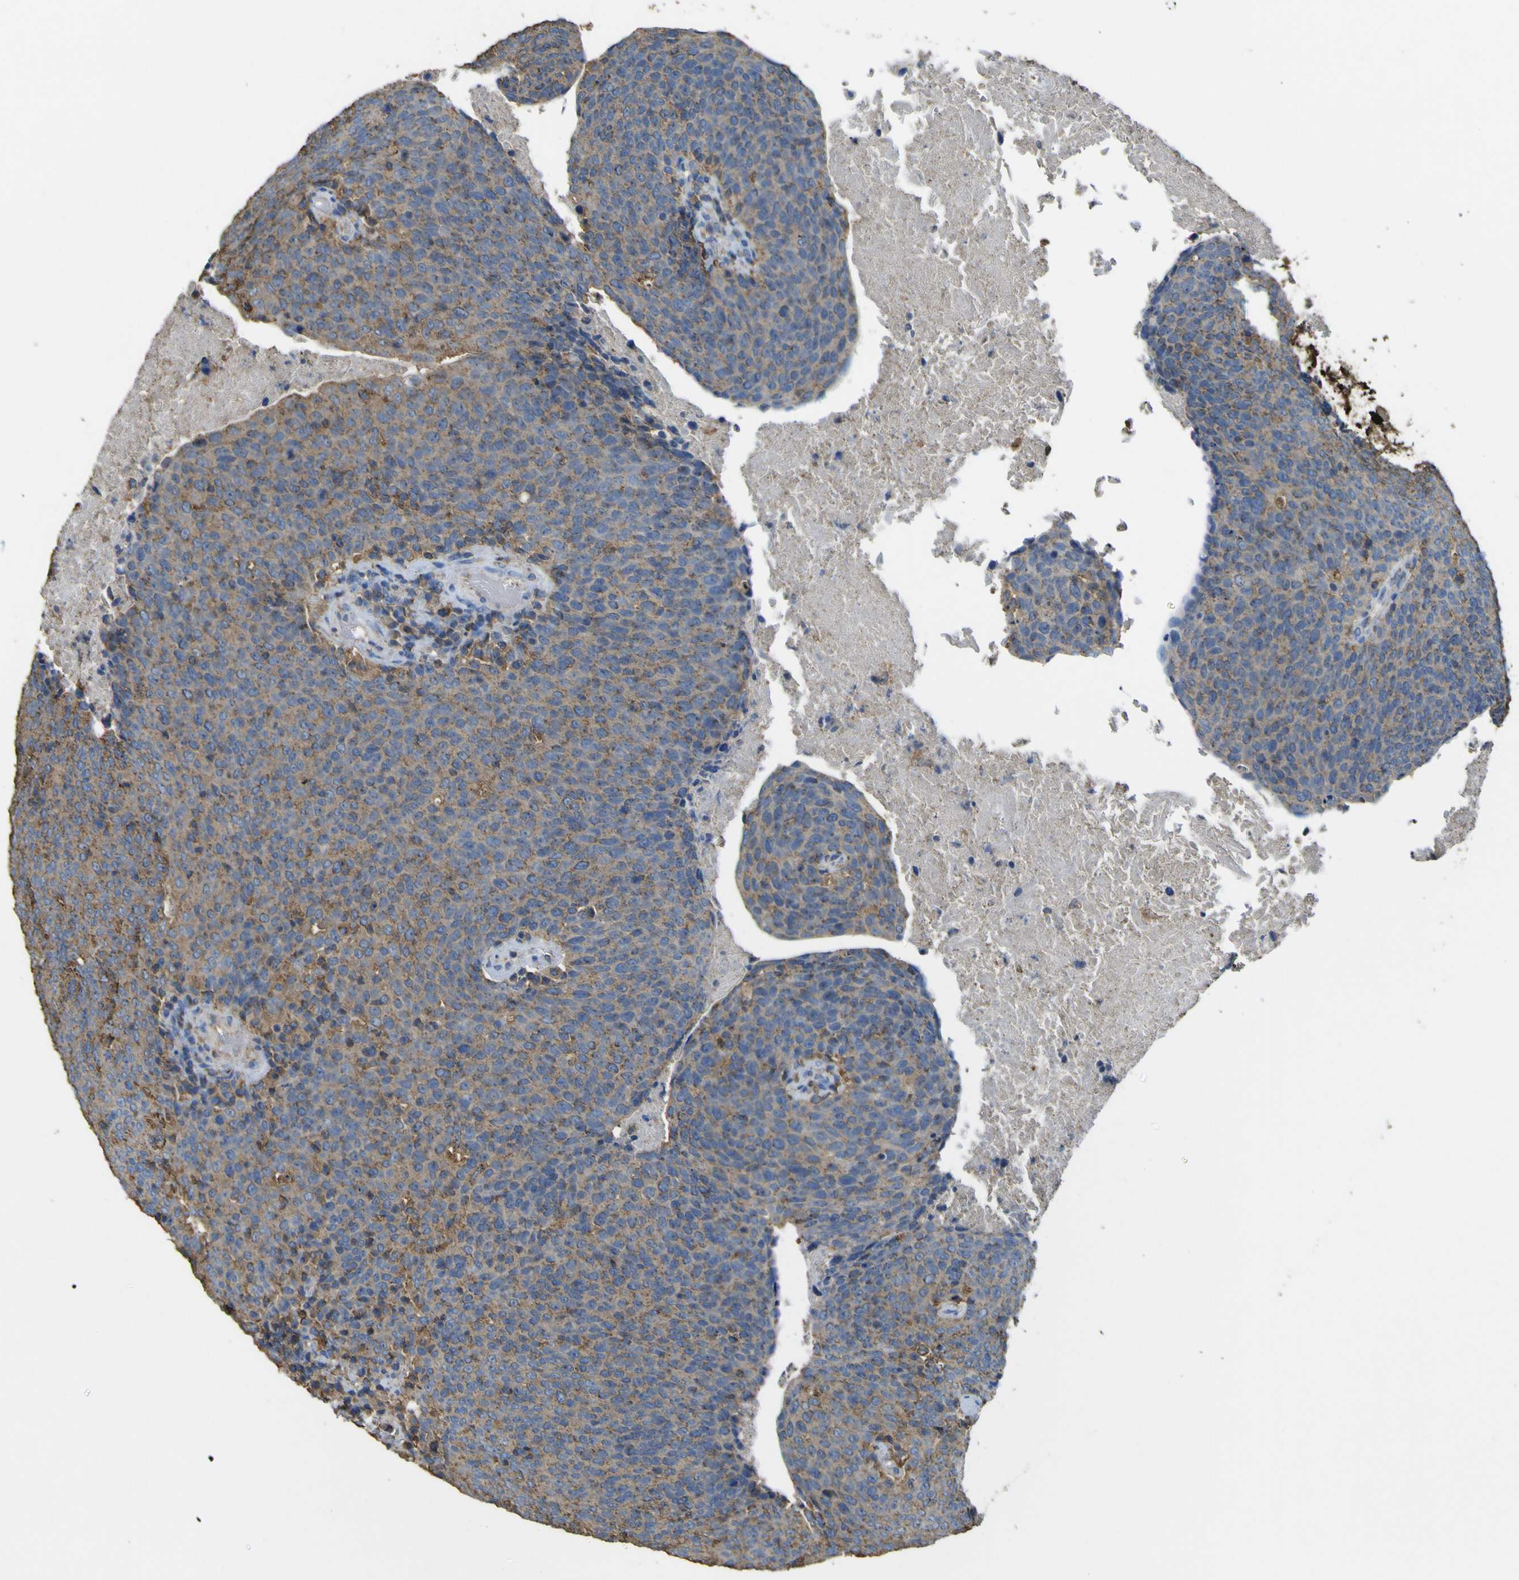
{"staining": {"intensity": "moderate", "quantity": "25%-75%", "location": "cytoplasmic/membranous"}, "tissue": "head and neck cancer", "cell_type": "Tumor cells", "image_type": "cancer", "snomed": [{"axis": "morphology", "description": "Squamous cell carcinoma, NOS"}, {"axis": "morphology", "description": "Squamous cell carcinoma, metastatic, NOS"}, {"axis": "topography", "description": "Lymph node"}, {"axis": "topography", "description": "Head-Neck"}], "caption": "The image shows staining of squamous cell carcinoma (head and neck), revealing moderate cytoplasmic/membranous protein expression (brown color) within tumor cells.", "gene": "ACSL3", "patient": {"sex": "male", "age": 62}}